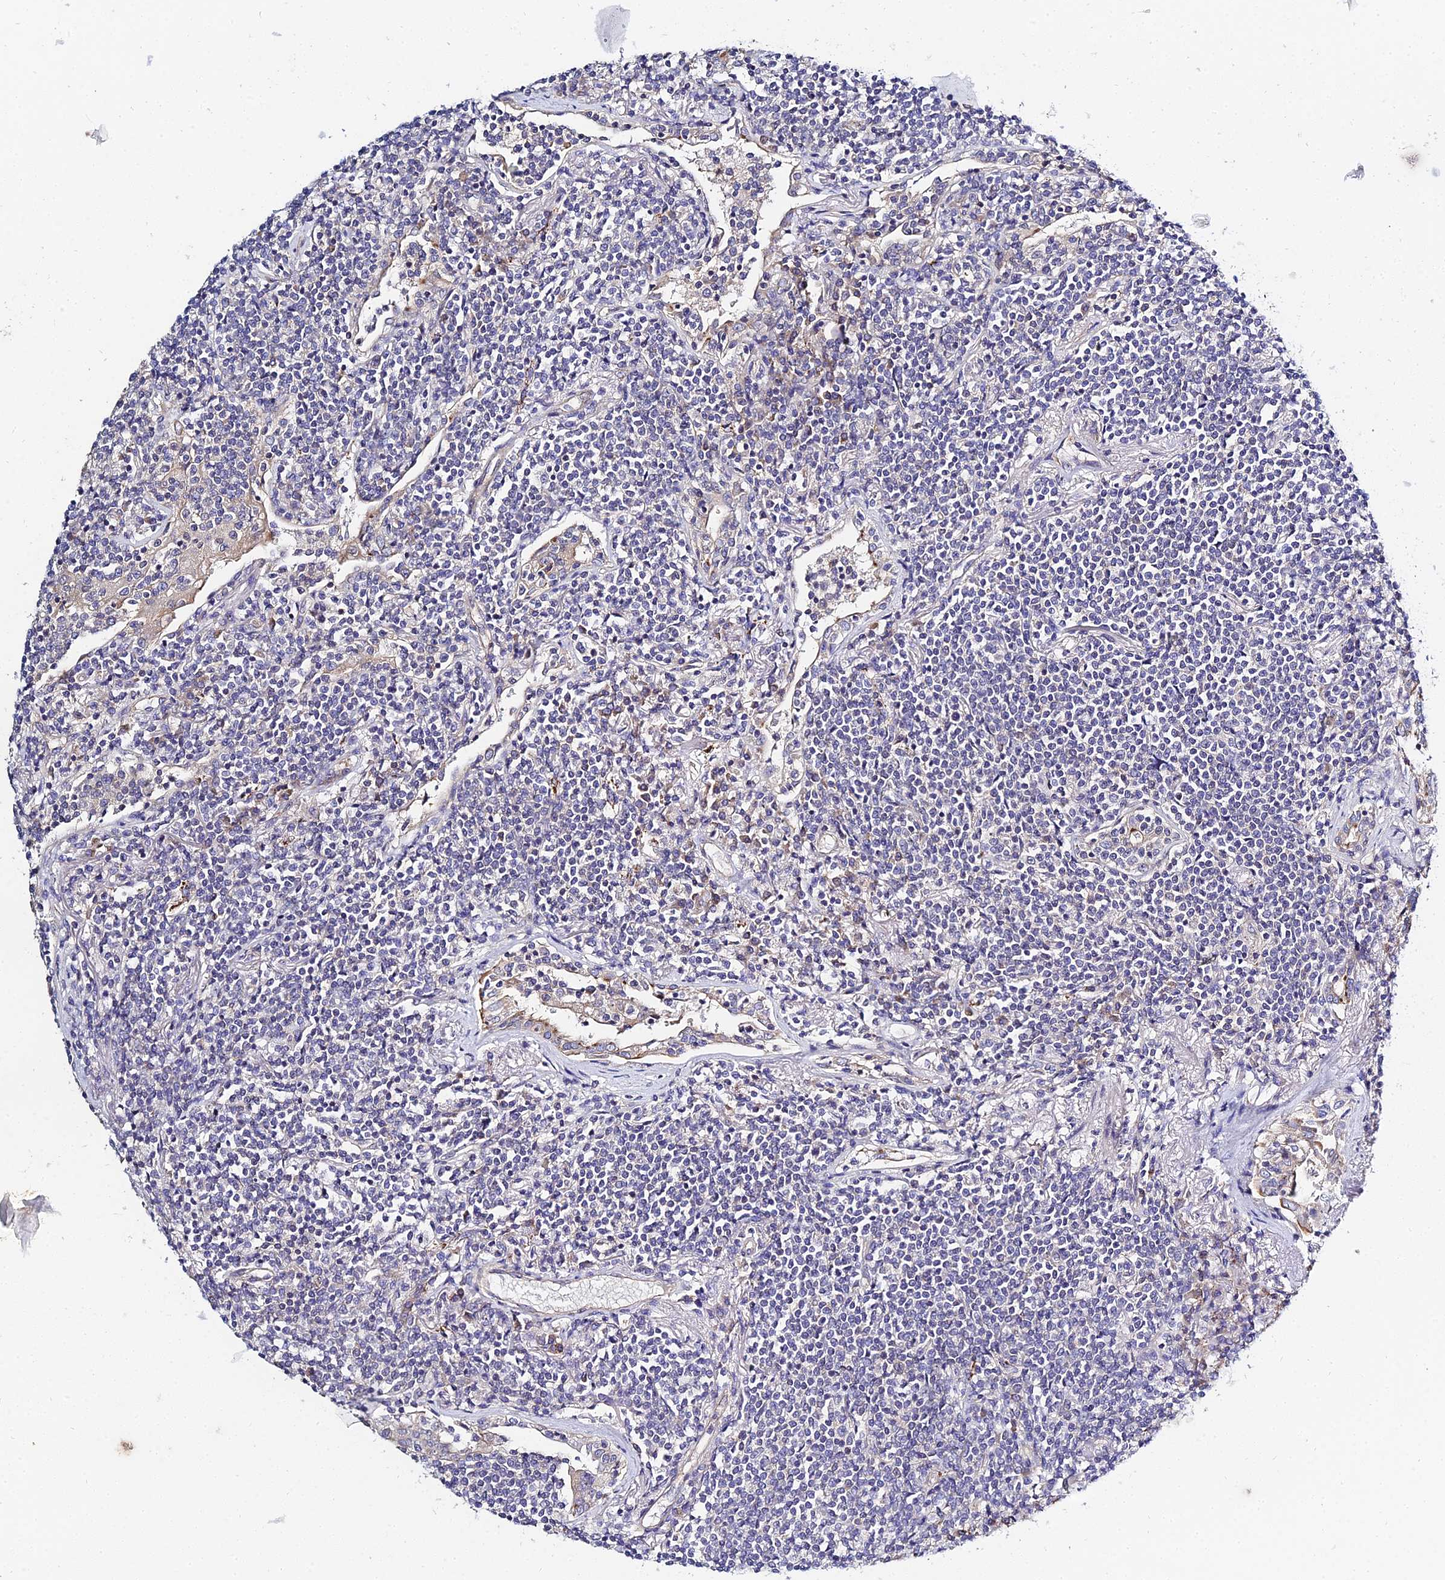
{"staining": {"intensity": "negative", "quantity": "none", "location": "none"}, "tissue": "lymphoma", "cell_type": "Tumor cells", "image_type": "cancer", "snomed": [{"axis": "morphology", "description": "Malignant lymphoma, non-Hodgkin's type, Low grade"}, {"axis": "topography", "description": "Lung"}], "caption": "There is no significant staining in tumor cells of lymphoma.", "gene": "APOBEC3H", "patient": {"sex": "female", "age": 71}}